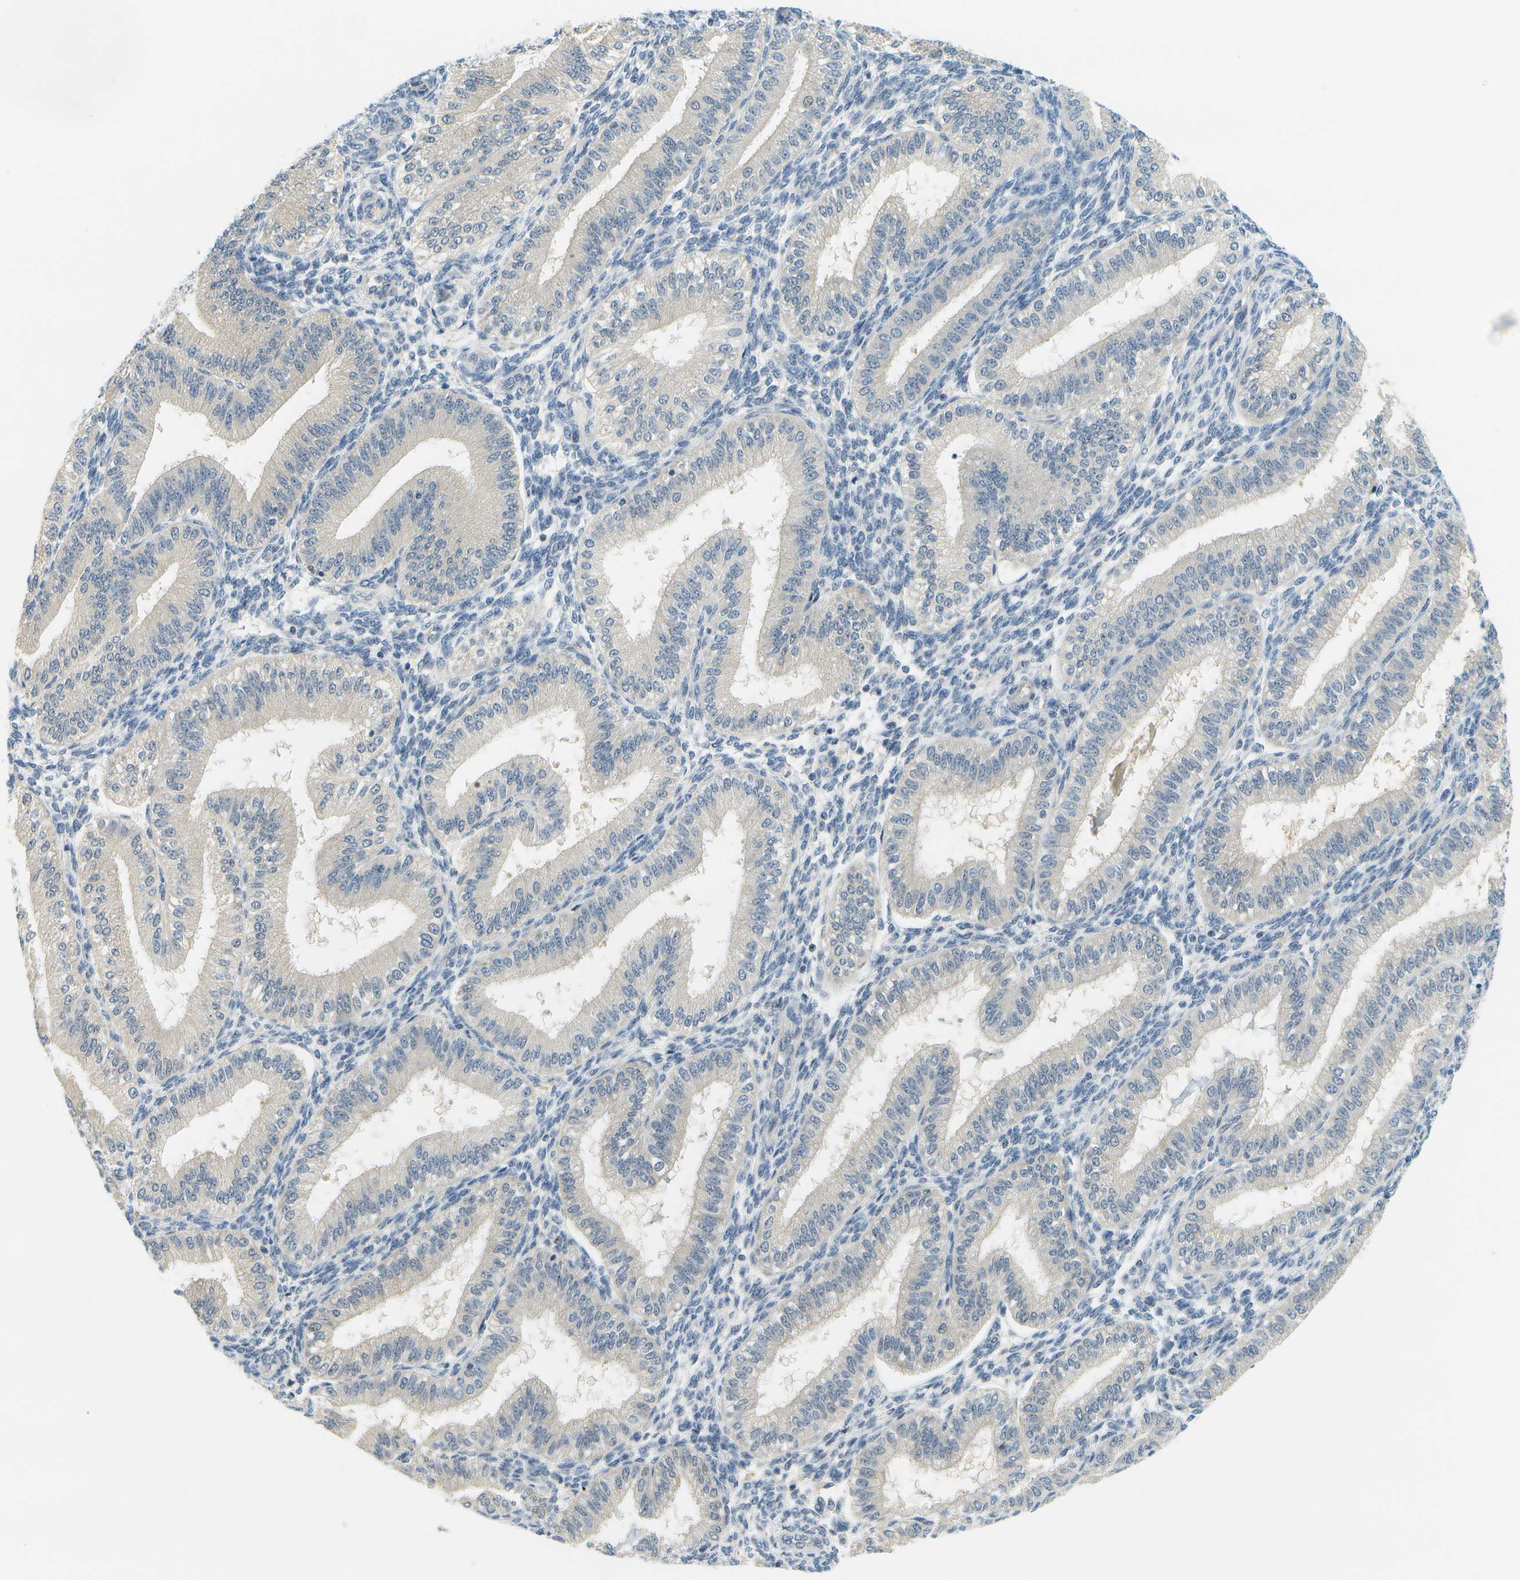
{"staining": {"intensity": "negative", "quantity": "none", "location": "none"}, "tissue": "endometrium", "cell_type": "Cells in endometrial stroma", "image_type": "normal", "snomed": [{"axis": "morphology", "description": "Normal tissue, NOS"}, {"axis": "topography", "description": "Endometrium"}], "caption": "The image reveals no staining of cells in endometrial stroma in benign endometrium.", "gene": "RASGRP2", "patient": {"sex": "female", "age": 39}}